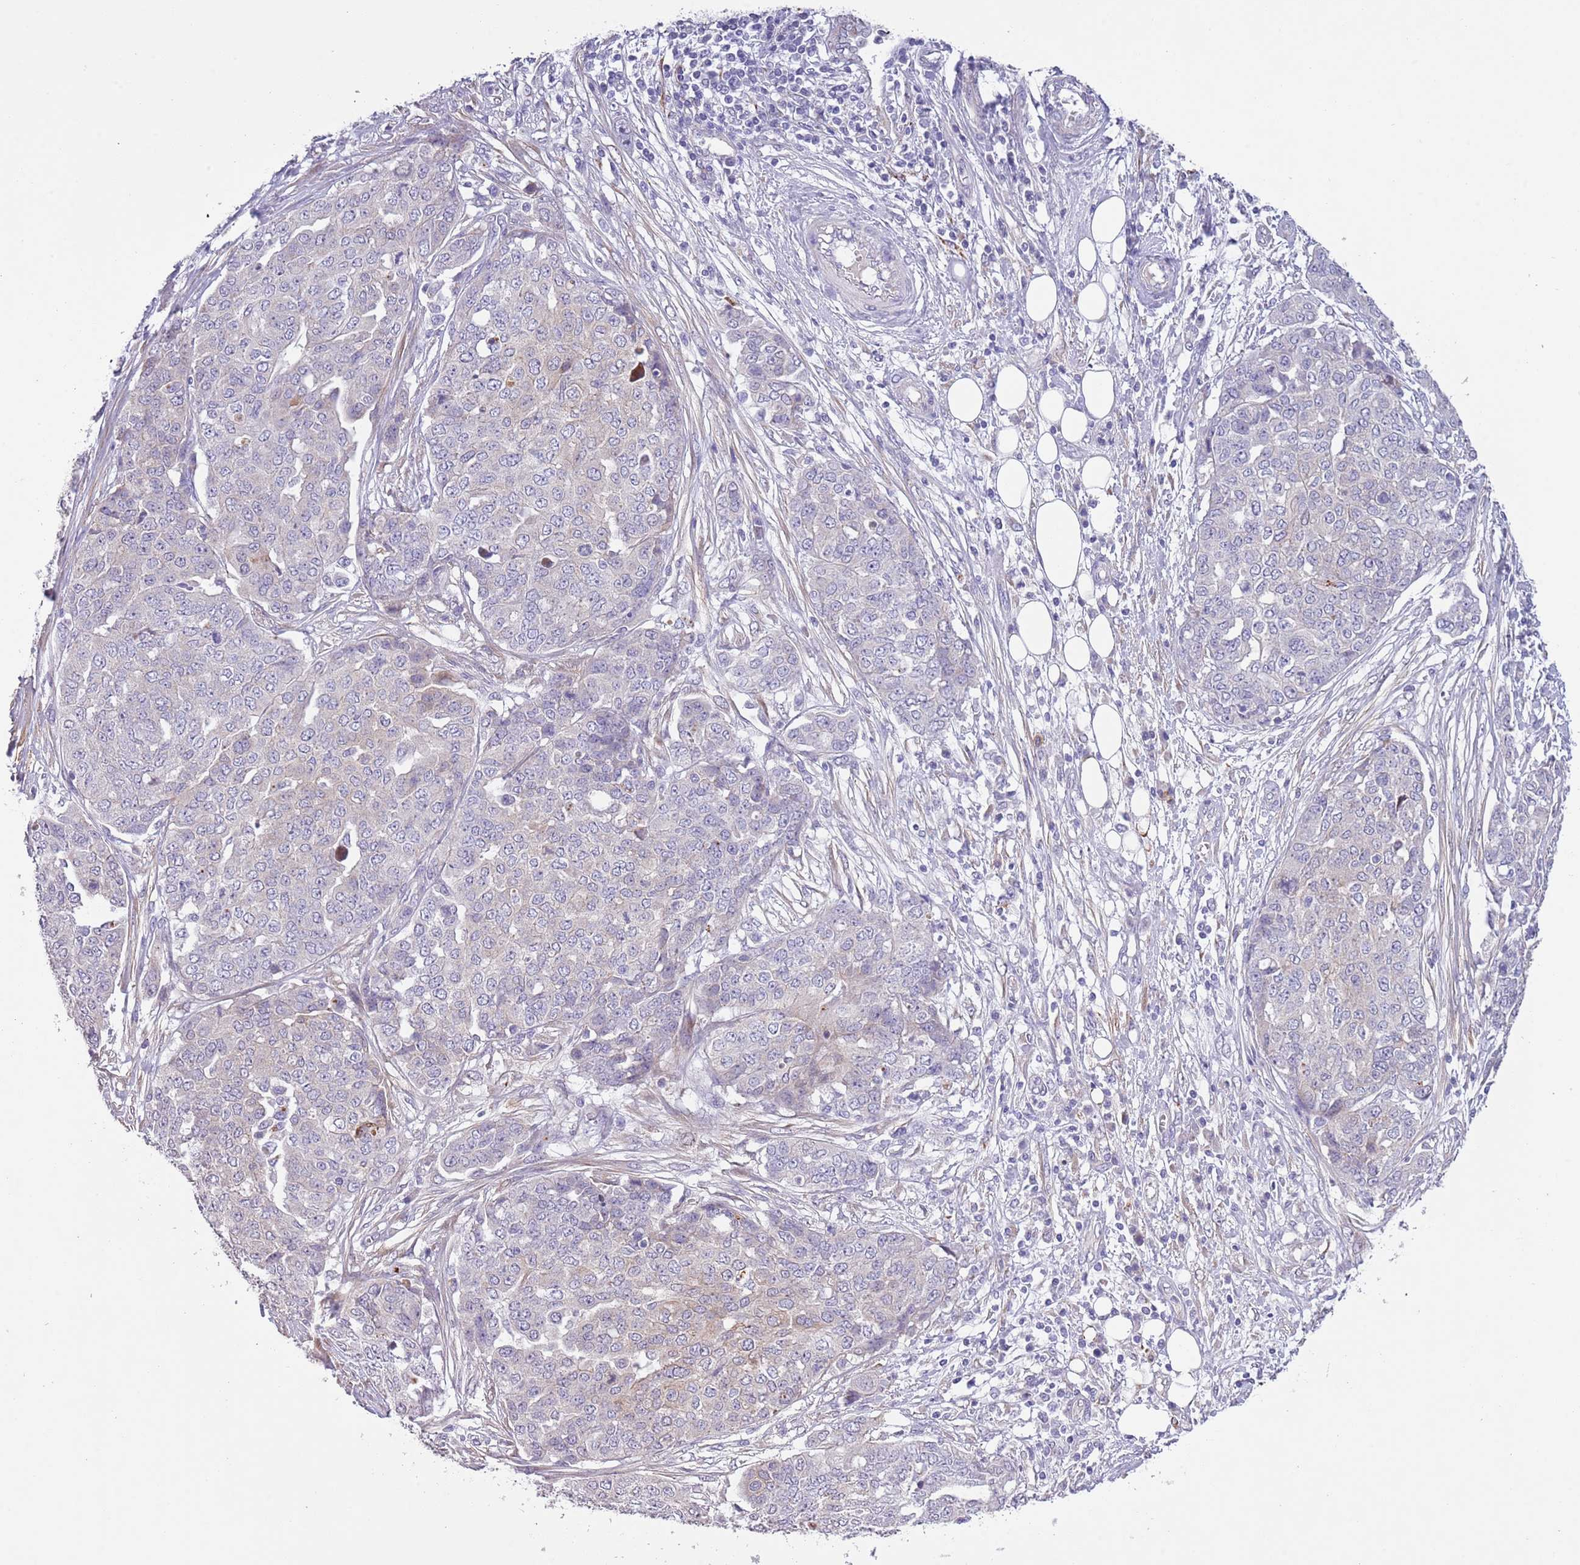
{"staining": {"intensity": "negative", "quantity": "none", "location": "none"}, "tissue": "ovarian cancer", "cell_type": "Tumor cells", "image_type": "cancer", "snomed": [{"axis": "morphology", "description": "Cystadenocarcinoma, serous, NOS"}, {"axis": "topography", "description": "Soft tissue"}, {"axis": "topography", "description": "Ovary"}], "caption": "High magnification brightfield microscopy of serous cystadenocarcinoma (ovarian) stained with DAB (brown) and counterstained with hematoxylin (blue): tumor cells show no significant positivity.", "gene": "ZNF658", "patient": {"sex": "female", "age": 57}}